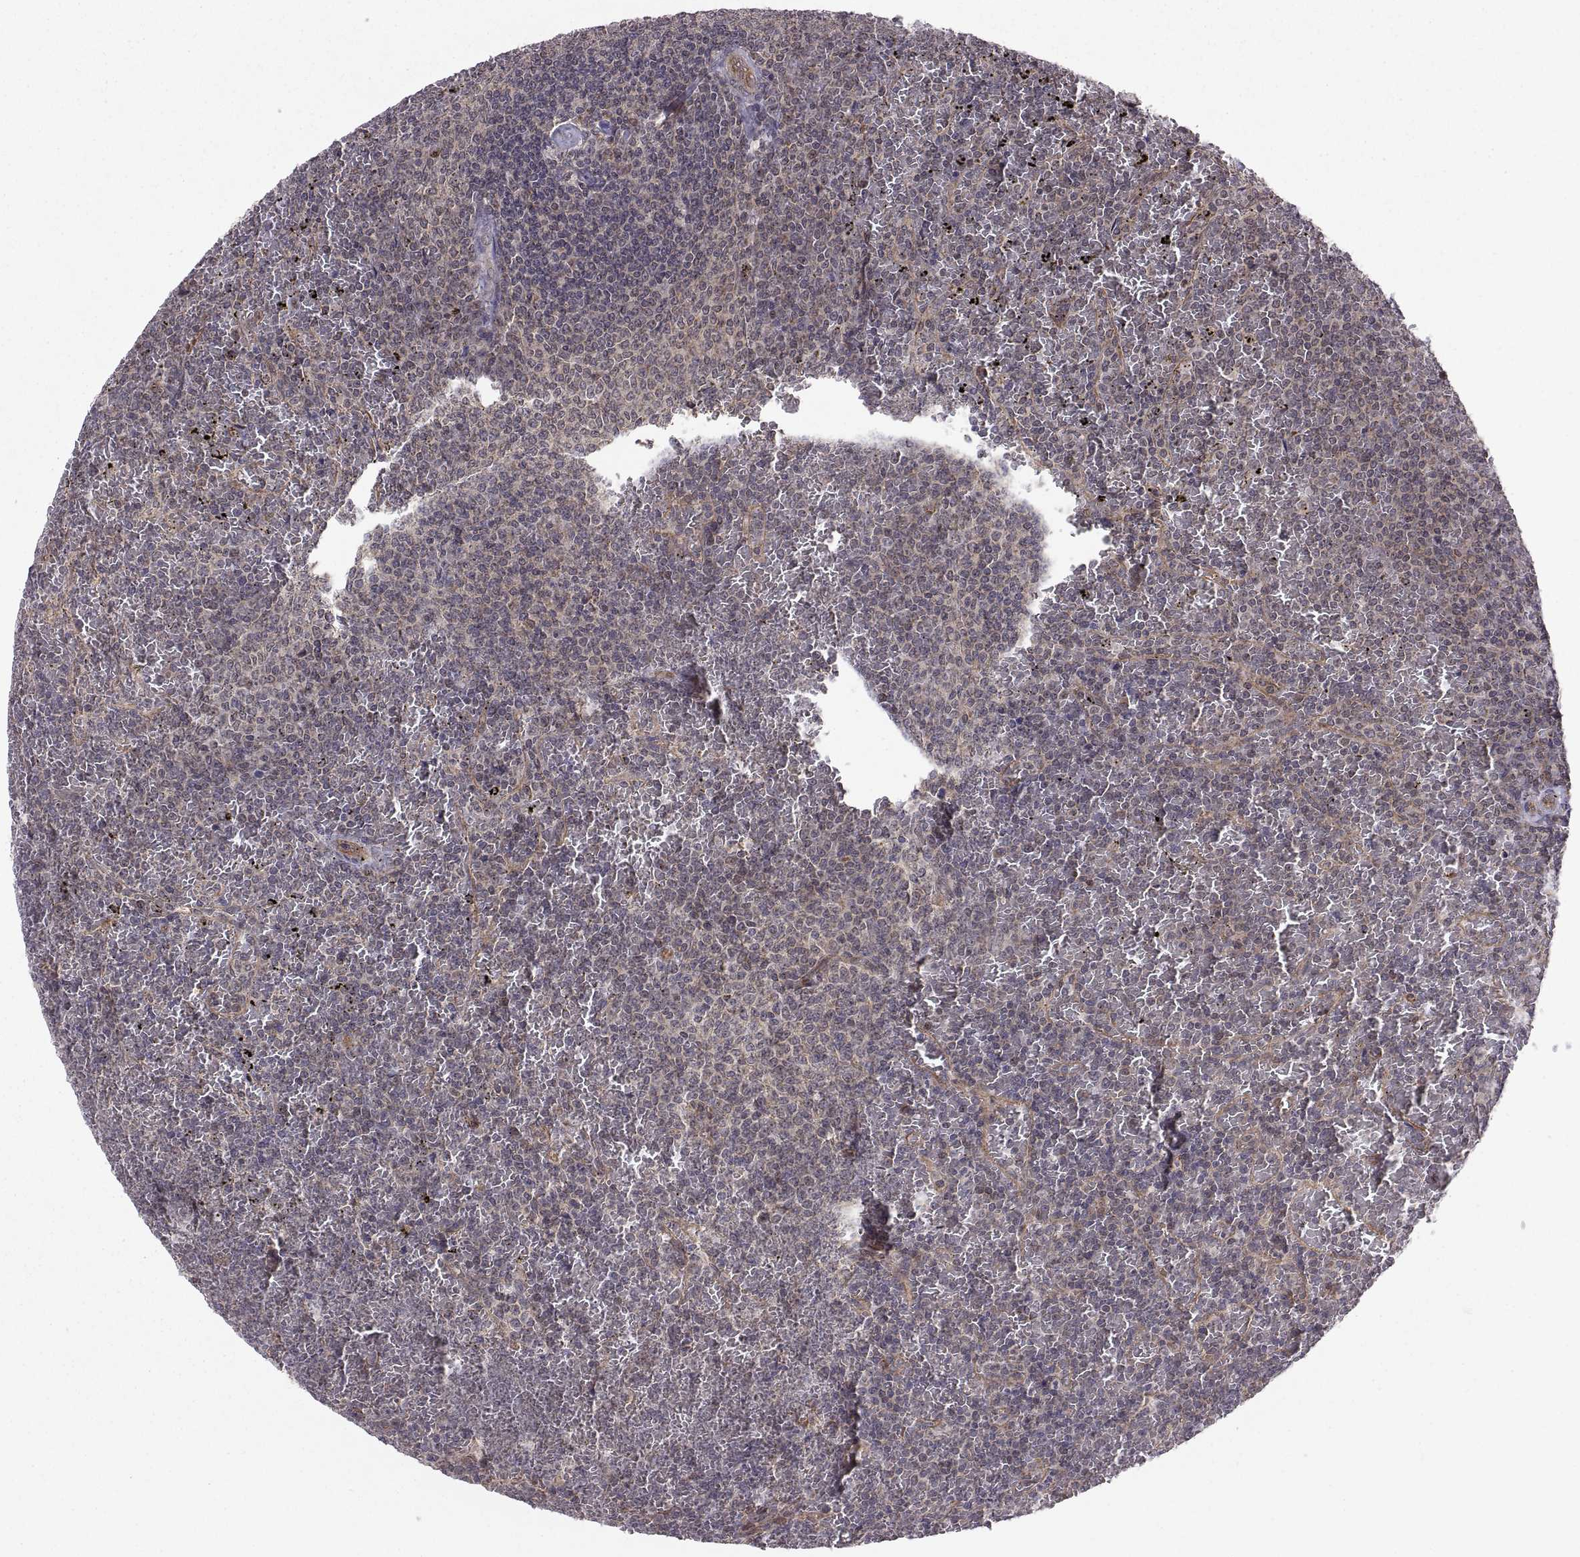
{"staining": {"intensity": "negative", "quantity": "none", "location": "none"}, "tissue": "lymphoma", "cell_type": "Tumor cells", "image_type": "cancer", "snomed": [{"axis": "morphology", "description": "Malignant lymphoma, non-Hodgkin's type, Low grade"}, {"axis": "topography", "description": "Spleen"}], "caption": "Tumor cells are negative for brown protein staining in malignant lymphoma, non-Hodgkin's type (low-grade). The staining was performed using DAB to visualize the protein expression in brown, while the nuclei were stained in blue with hematoxylin (Magnification: 20x).", "gene": "ABL2", "patient": {"sex": "female", "age": 77}}